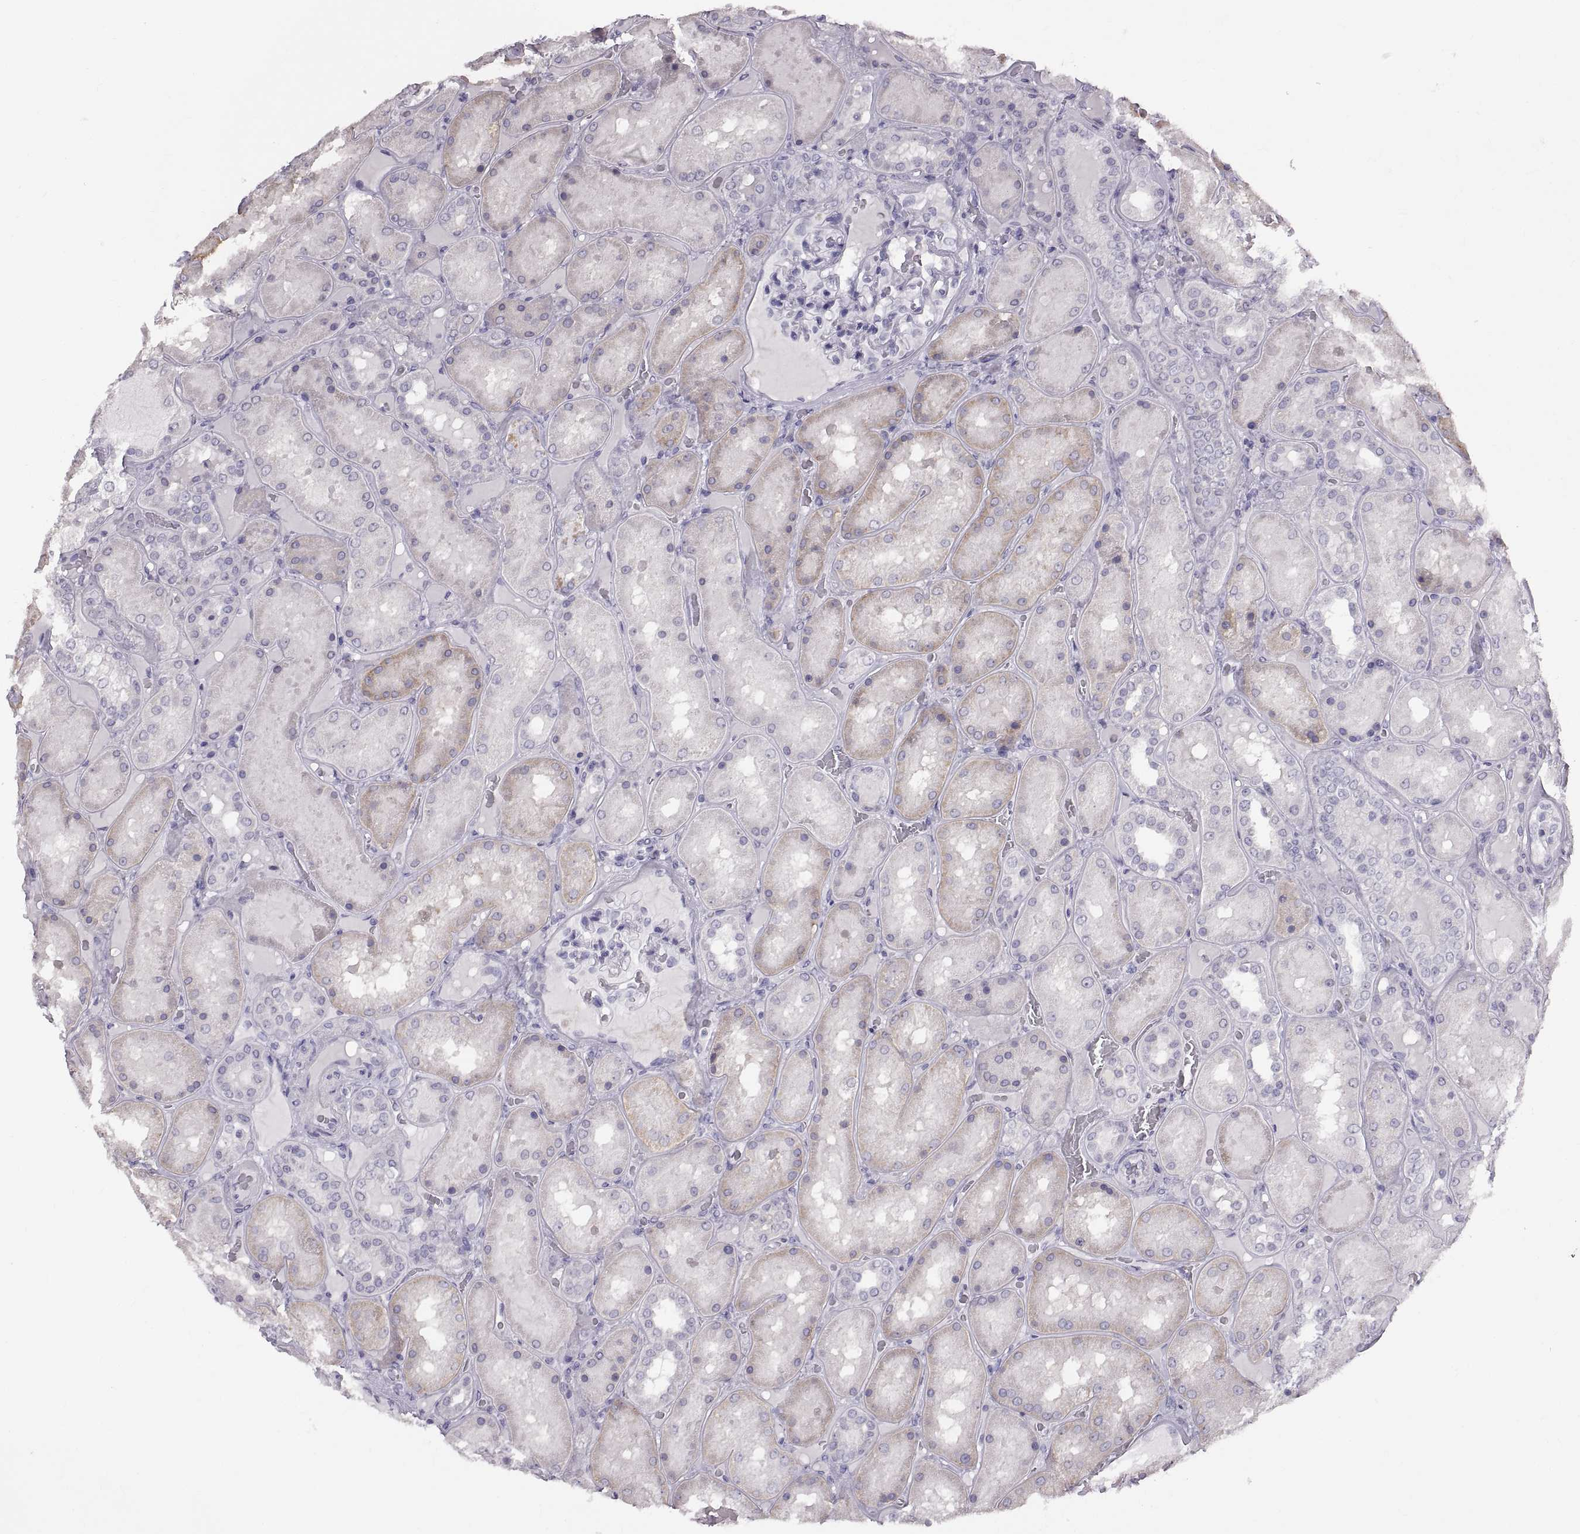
{"staining": {"intensity": "negative", "quantity": "none", "location": "none"}, "tissue": "kidney", "cell_type": "Cells in glomeruli", "image_type": "normal", "snomed": [{"axis": "morphology", "description": "Normal tissue, NOS"}, {"axis": "topography", "description": "Kidney"}], "caption": "This is an immunohistochemistry (IHC) image of unremarkable human kidney. There is no expression in cells in glomeruli.", "gene": "SPACDR", "patient": {"sex": "male", "age": 73}}